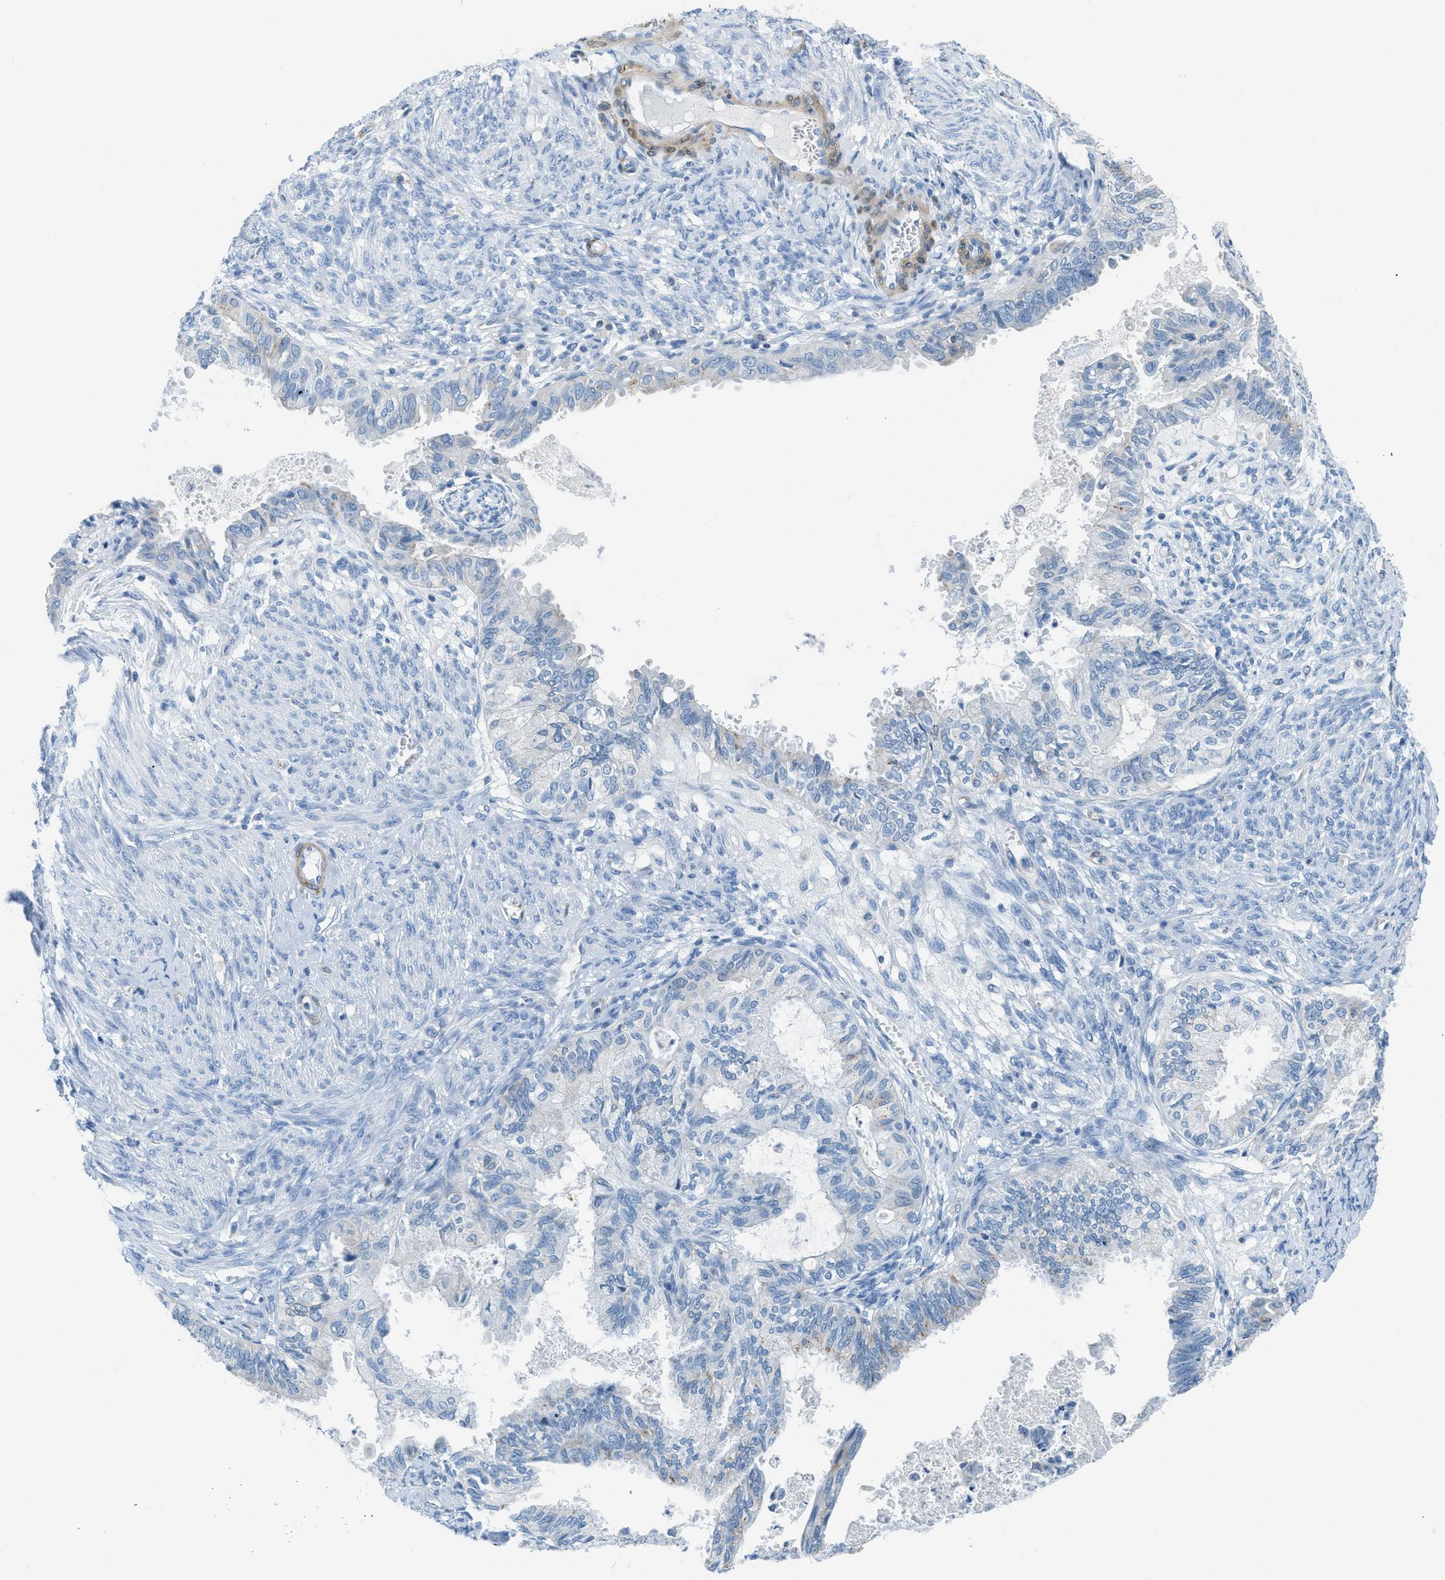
{"staining": {"intensity": "negative", "quantity": "none", "location": "none"}, "tissue": "cervical cancer", "cell_type": "Tumor cells", "image_type": "cancer", "snomed": [{"axis": "morphology", "description": "Normal tissue, NOS"}, {"axis": "morphology", "description": "Adenocarcinoma, NOS"}, {"axis": "topography", "description": "Cervix"}, {"axis": "topography", "description": "Endometrium"}], "caption": "The image exhibits no significant expression in tumor cells of adenocarcinoma (cervical). The staining was performed using DAB to visualize the protein expression in brown, while the nuclei were stained in blue with hematoxylin (Magnification: 20x).", "gene": "MAPRE2", "patient": {"sex": "female", "age": 86}}